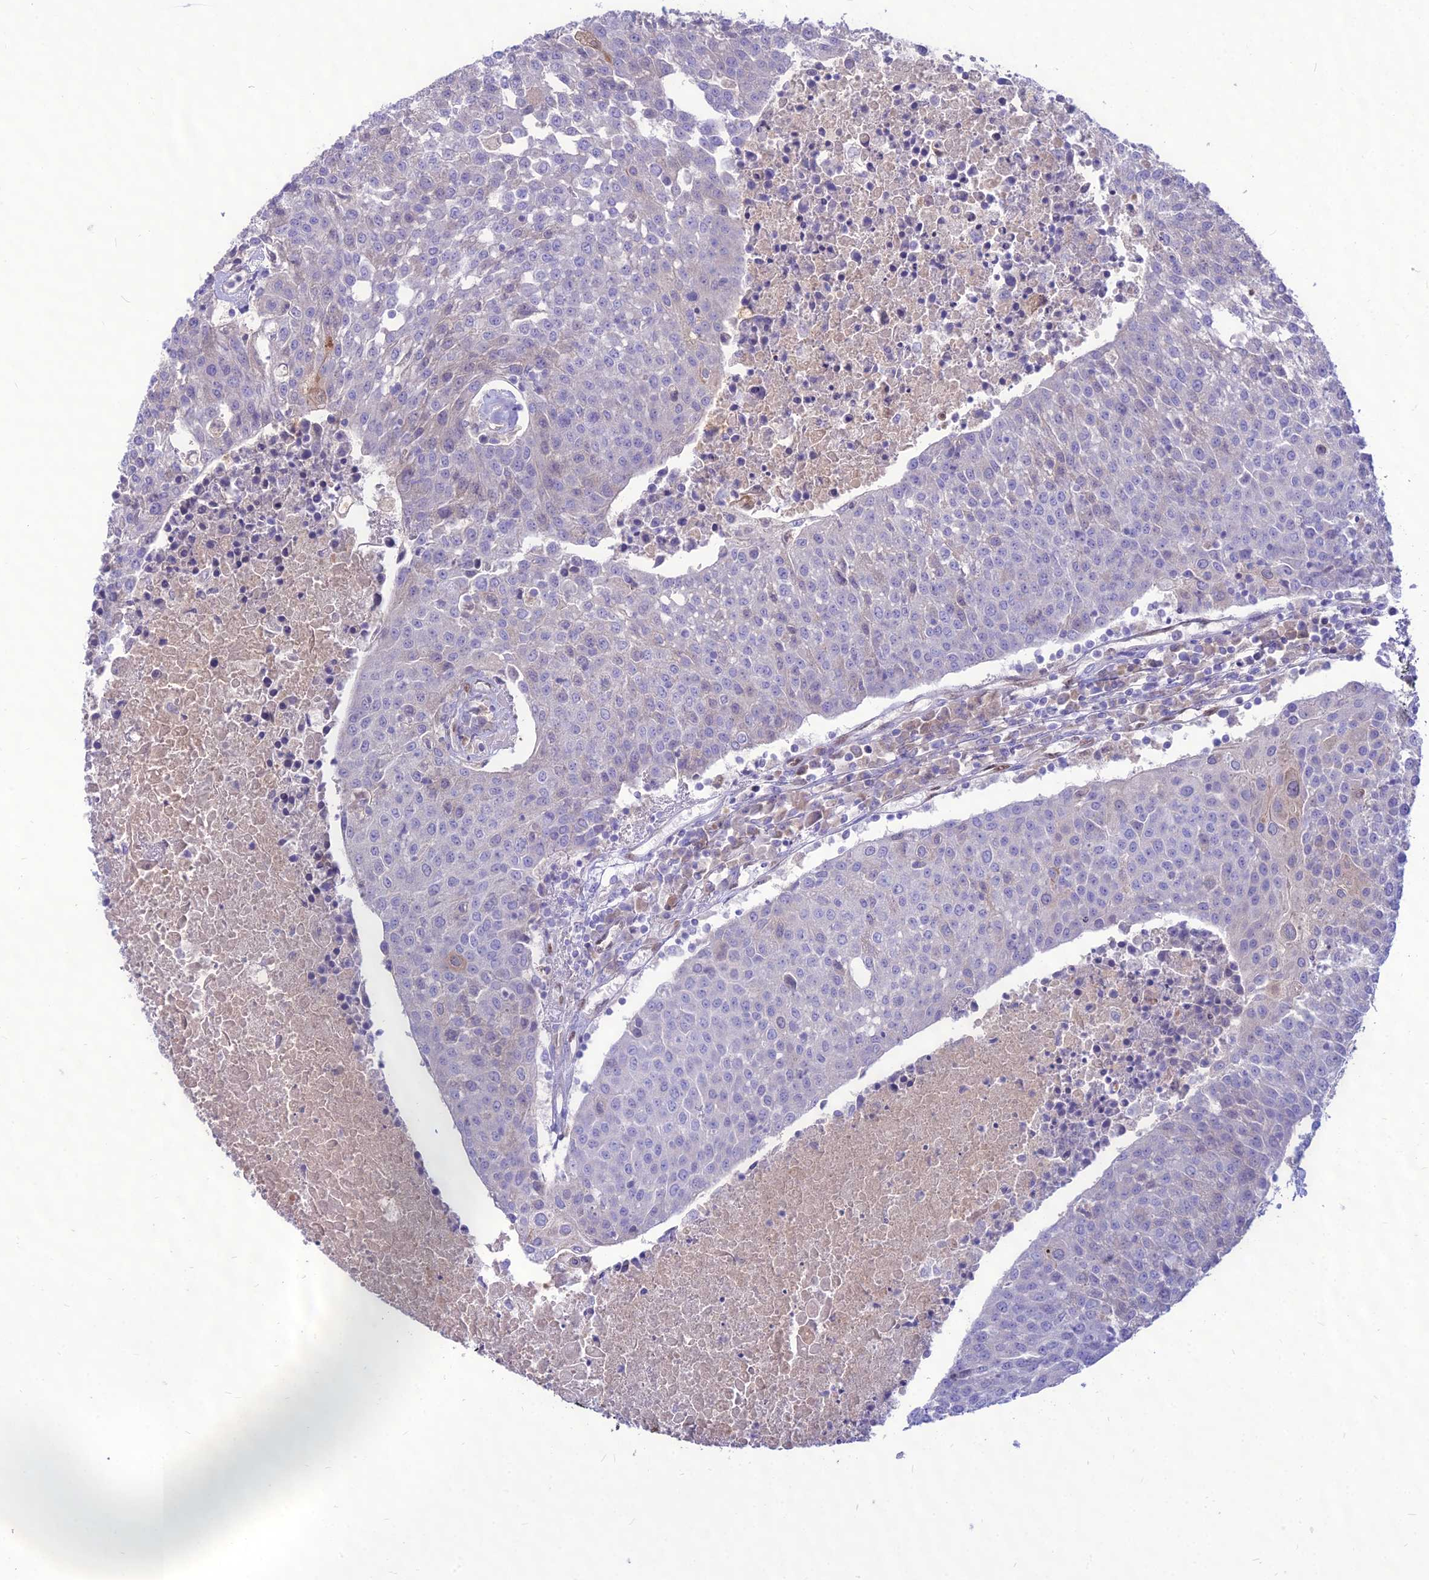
{"staining": {"intensity": "negative", "quantity": "none", "location": "none"}, "tissue": "urothelial cancer", "cell_type": "Tumor cells", "image_type": "cancer", "snomed": [{"axis": "morphology", "description": "Urothelial carcinoma, High grade"}, {"axis": "topography", "description": "Urinary bladder"}], "caption": "The histopathology image demonstrates no staining of tumor cells in urothelial cancer.", "gene": "NOVA2", "patient": {"sex": "female", "age": 85}}